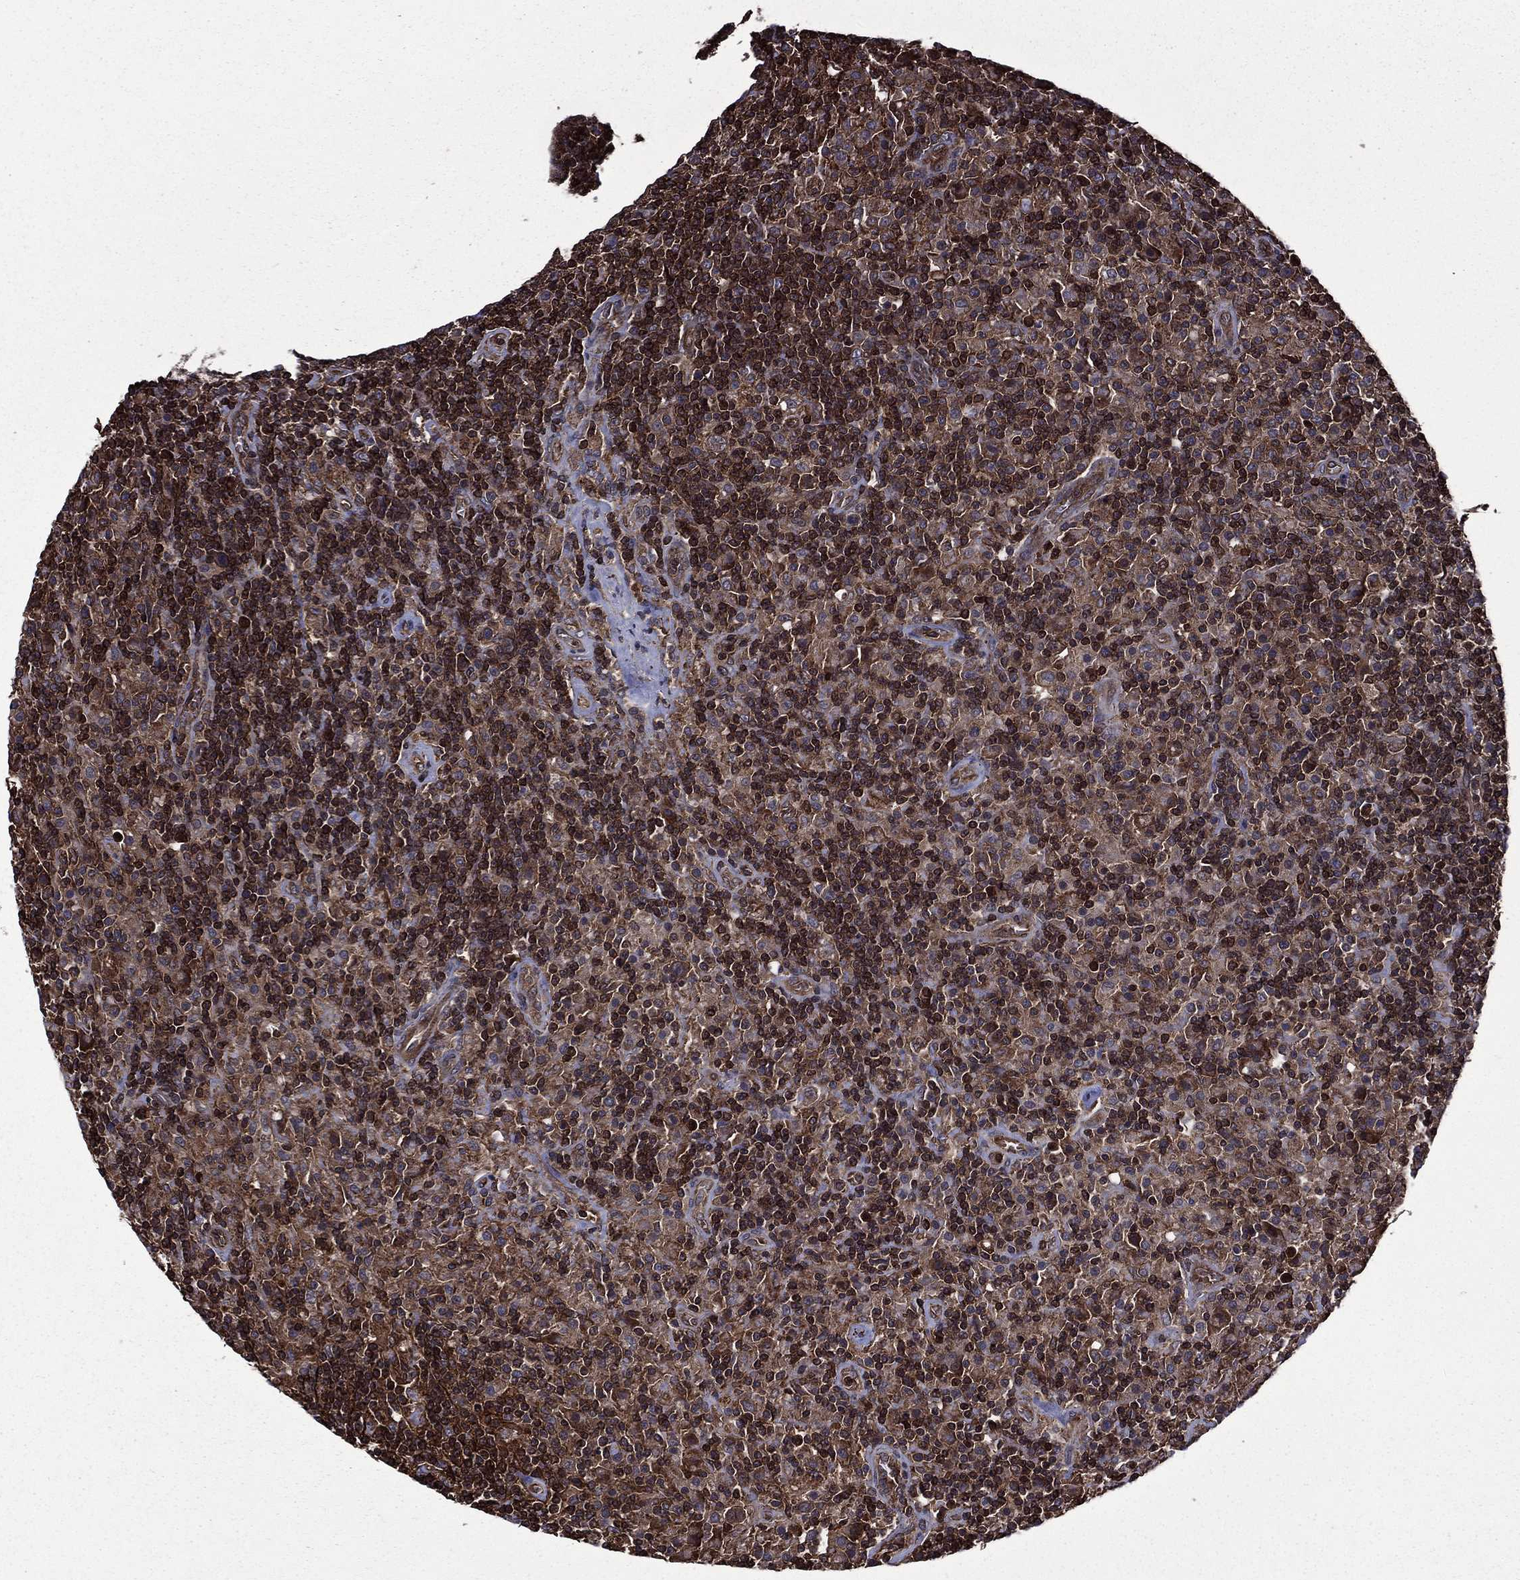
{"staining": {"intensity": "moderate", "quantity": ">75%", "location": "cytoplasmic/membranous,nuclear"}, "tissue": "lymphoma", "cell_type": "Tumor cells", "image_type": "cancer", "snomed": [{"axis": "morphology", "description": "Hodgkin's disease, NOS"}, {"axis": "topography", "description": "Lymph node"}], "caption": "Immunohistochemistry staining of Hodgkin's disease, which displays medium levels of moderate cytoplasmic/membranous and nuclear positivity in about >75% of tumor cells indicating moderate cytoplasmic/membranous and nuclear protein staining. The staining was performed using DAB (3,3'-diaminobenzidine) (brown) for protein detection and nuclei were counterstained in hematoxylin (blue).", "gene": "PLPP3", "patient": {"sex": "male", "age": 70}}